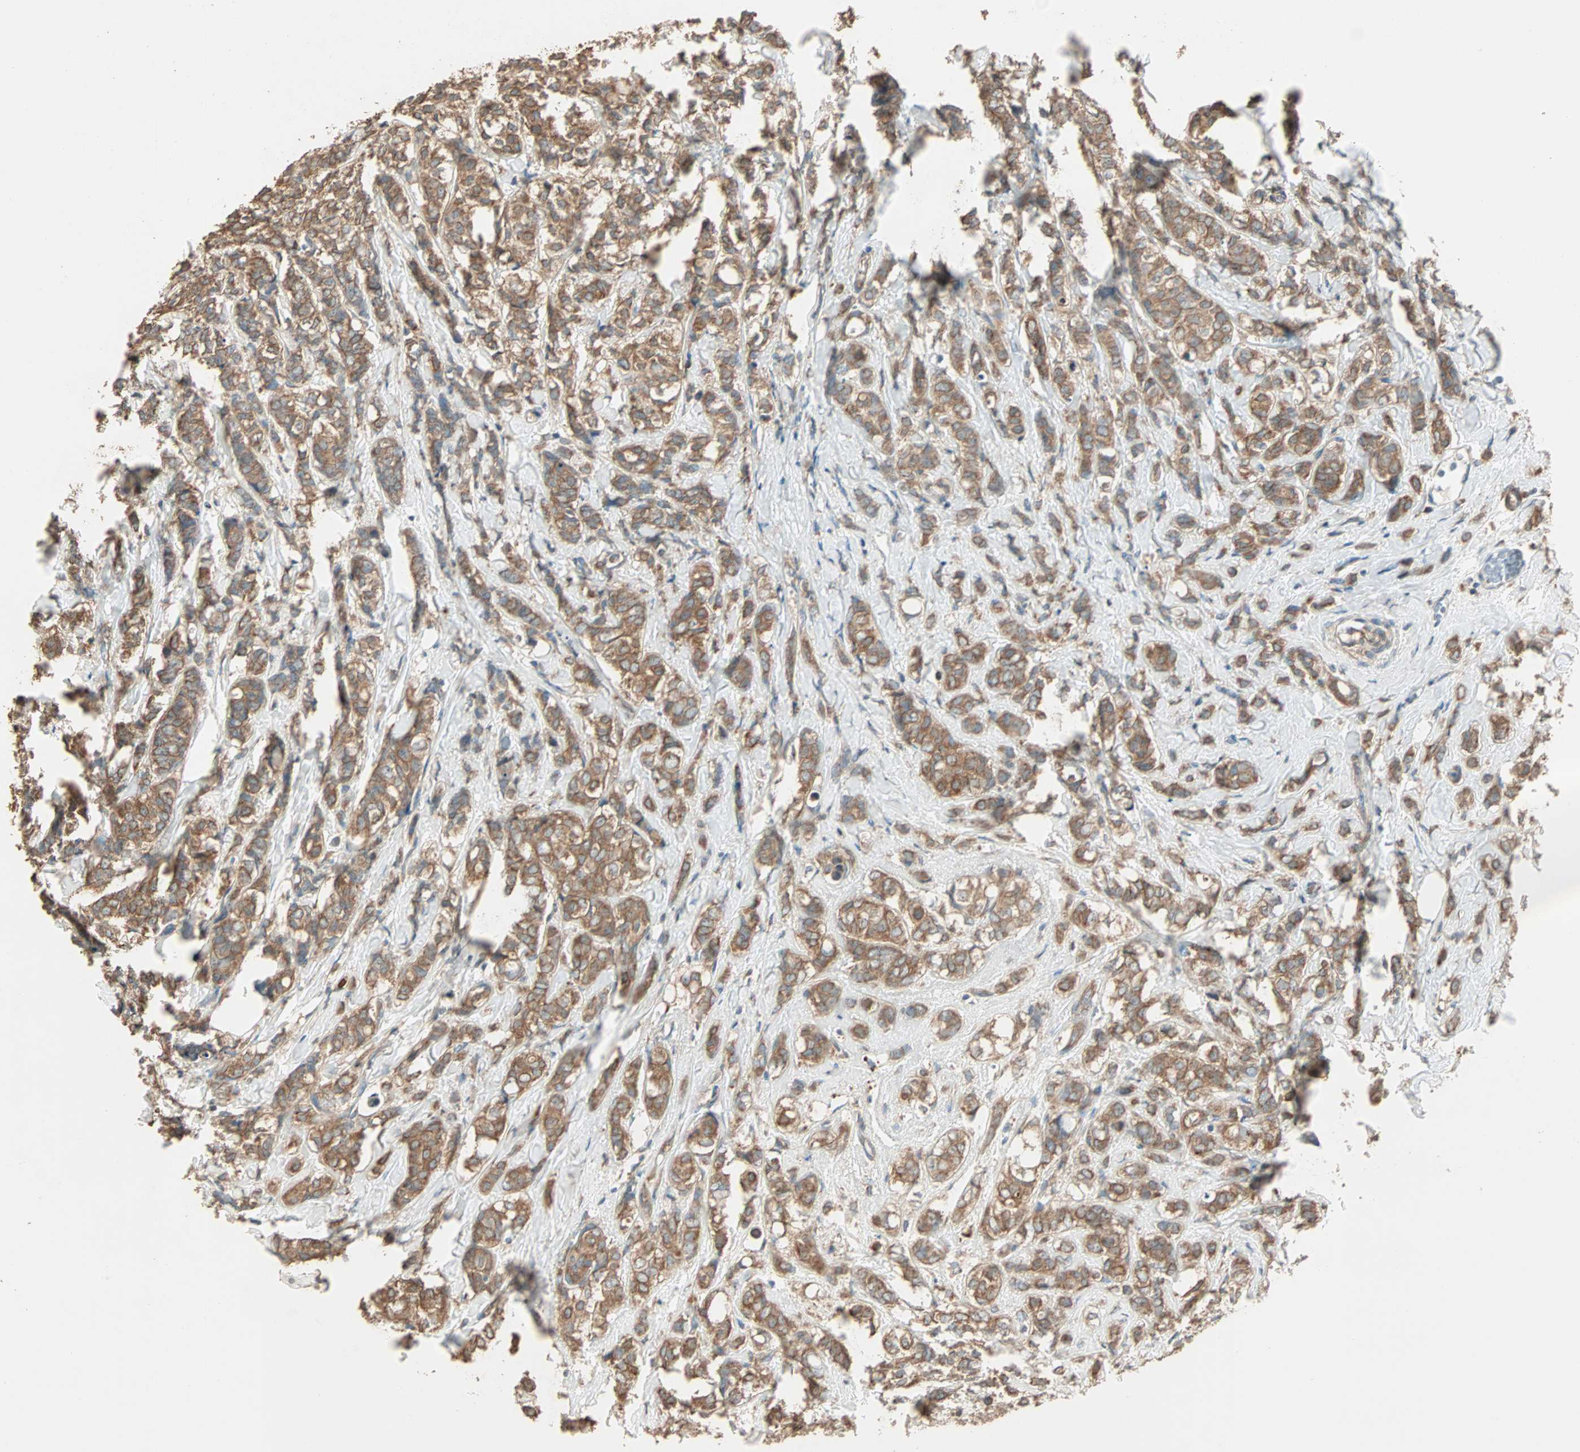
{"staining": {"intensity": "moderate", "quantity": ">75%", "location": "cytoplasmic/membranous"}, "tissue": "breast cancer", "cell_type": "Tumor cells", "image_type": "cancer", "snomed": [{"axis": "morphology", "description": "Lobular carcinoma"}, {"axis": "topography", "description": "Breast"}], "caption": "This is a histology image of immunohistochemistry (IHC) staining of breast cancer (lobular carcinoma), which shows moderate positivity in the cytoplasmic/membranous of tumor cells.", "gene": "EIF4G2", "patient": {"sex": "female", "age": 60}}